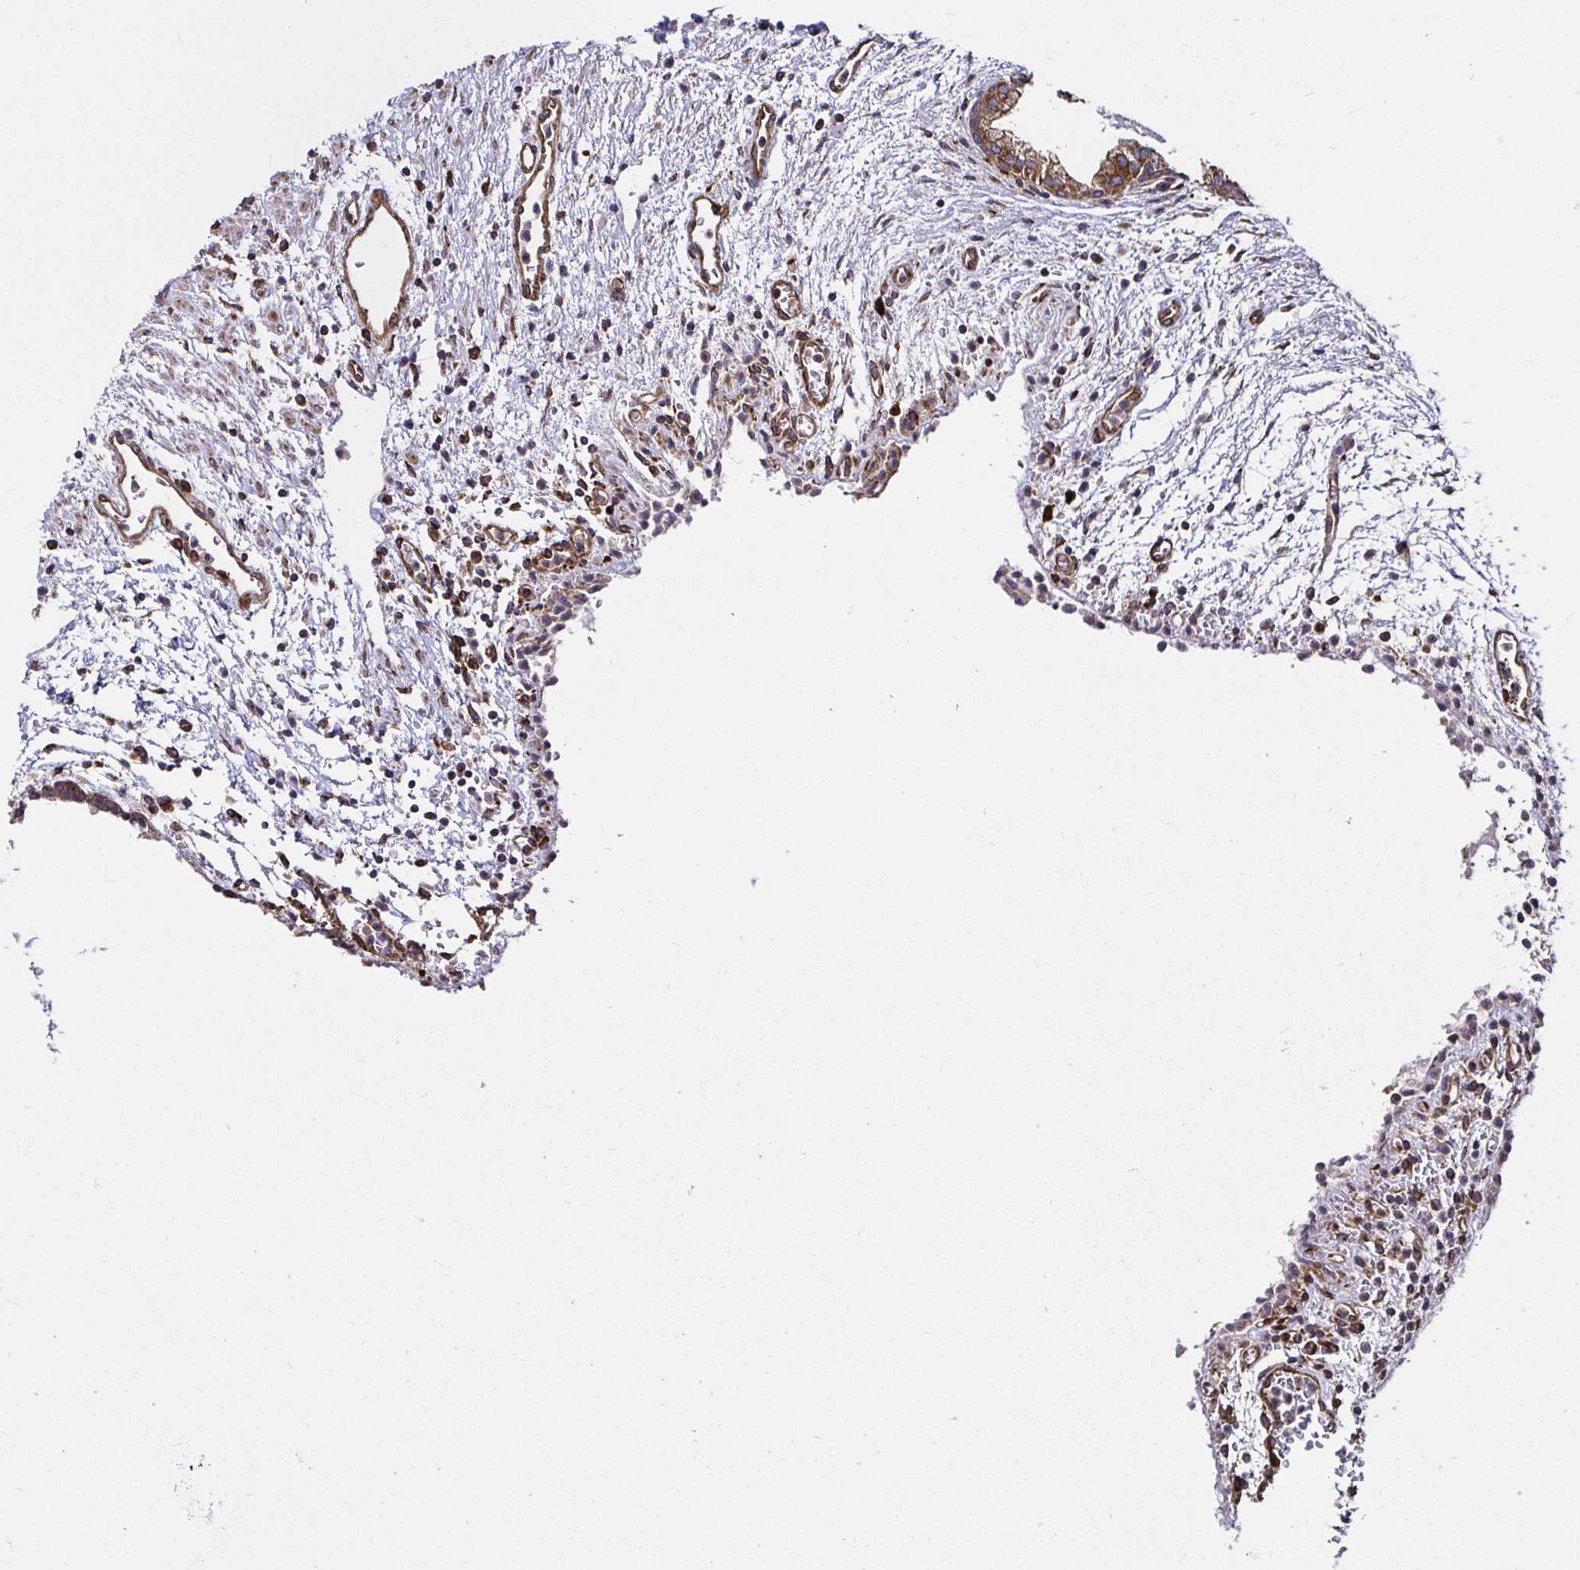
{"staining": {"intensity": "moderate", "quantity": ">75%", "location": "cytoplasmic/membranous"}, "tissue": "prostate cancer", "cell_type": "Tumor cells", "image_type": "cancer", "snomed": [{"axis": "morphology", "description": "Adenocarcinoma, High grade"}, {"axis": "topography", "description": "Prostate"}], "caption": "High-power microscopy captured an immunohistochemistry image of adenocarcinoma (high-grade) (prostate), revealing moderate cytoplasmic/membranous positivity in about >75% of tumor cells. The staining was performed using DAB (3,3'-diaminobenzidine), with brown indicating positive protein expression. Nuclei are stained blue with hematoxylin.", "gene": "SMYD3", "patient": {"sex": "male", "age": 58}}